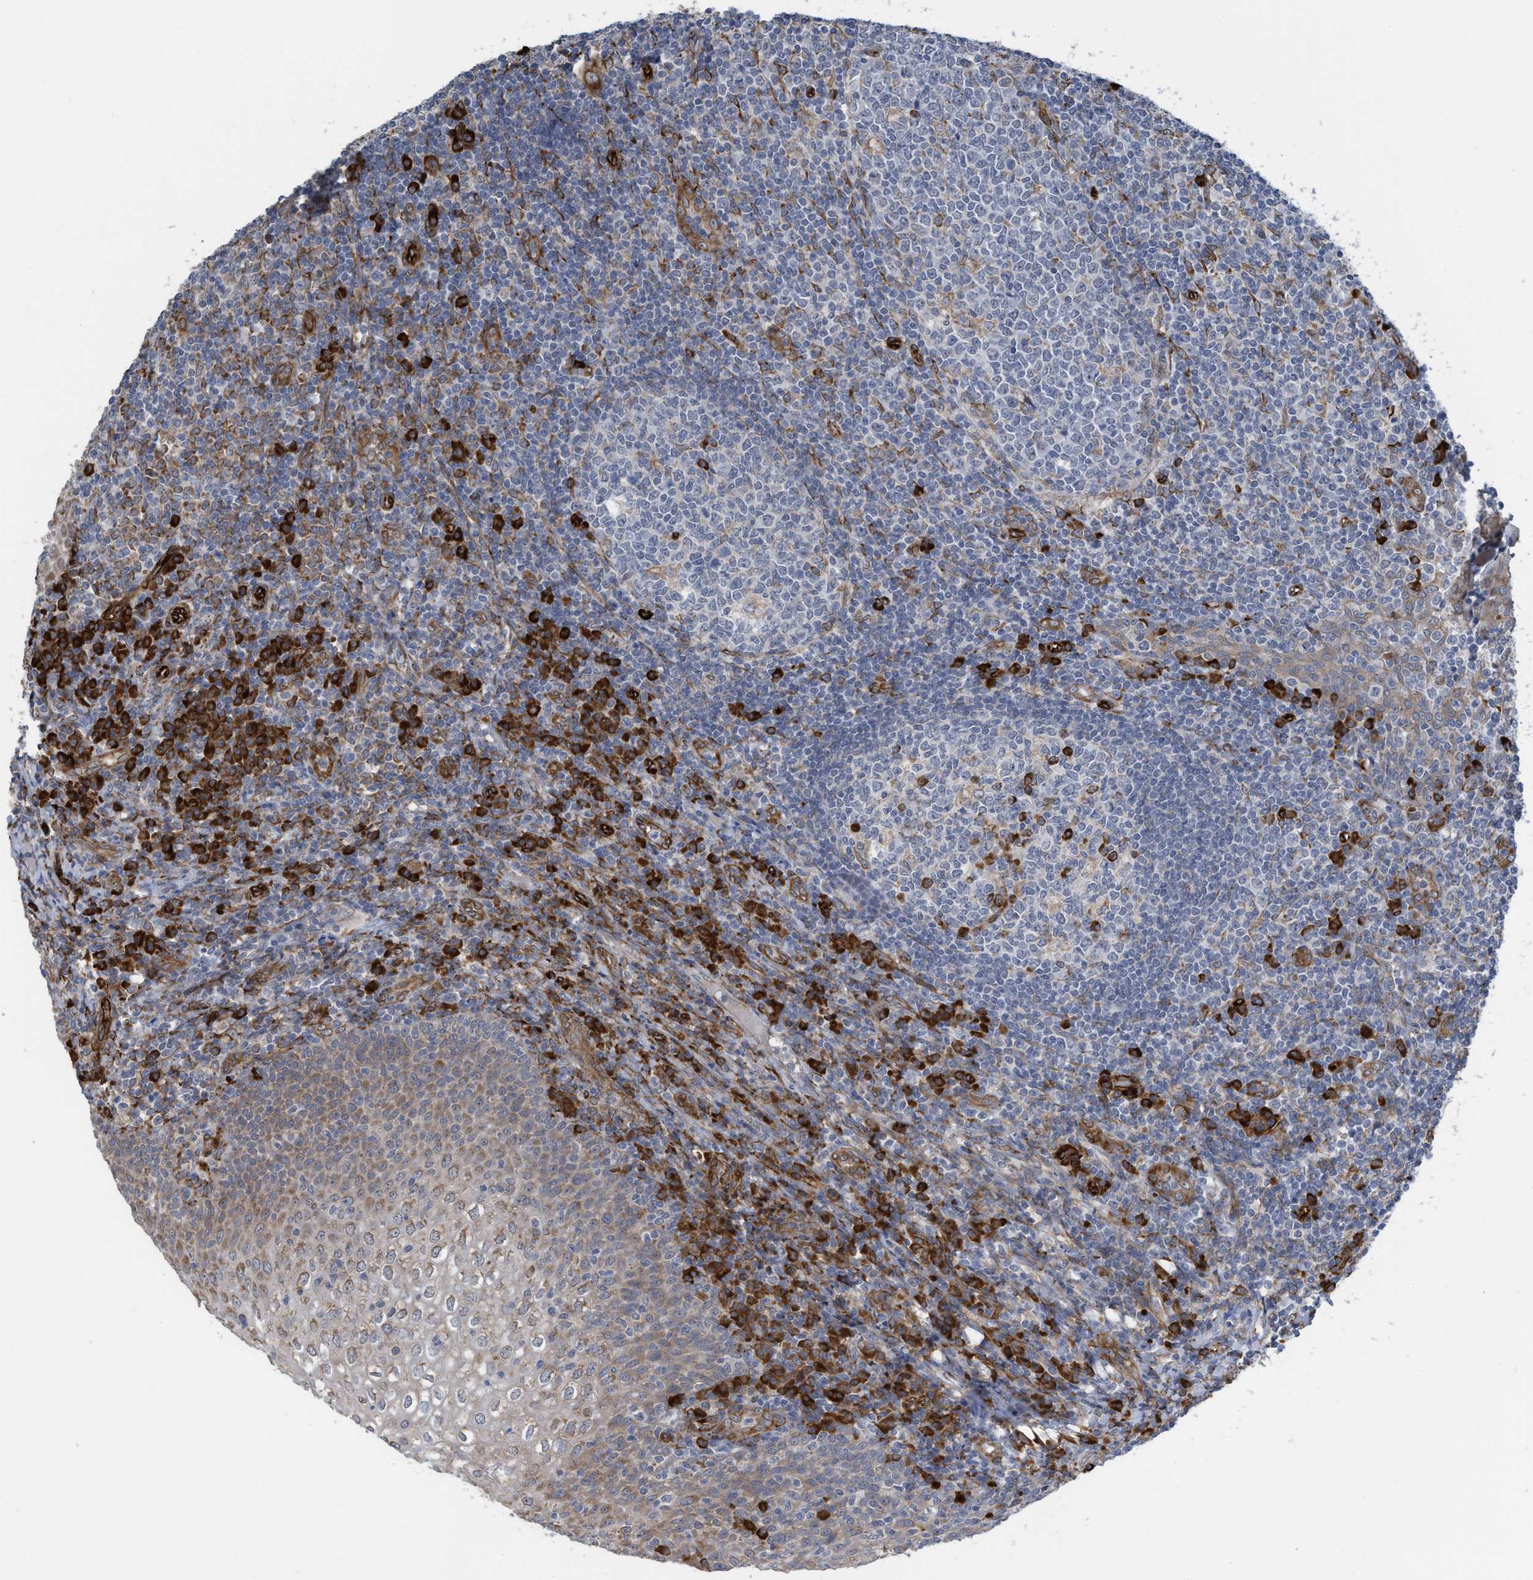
{"staining": {"intensity": "strong", "quantity": "<25%", "location": "cytoplasmic/membranous"}, "tissue": "tonsil", "cell_type": "Germinal center cells", "image_type": "normal", "snomed": [{"axis": "morphology", "description": "Normal tissue, NOS"}, {"axis": "topography", "description": "Tonsil"}], "caption": "Immunohistochemical staining of unremarkable human tonsil displays strong cytoplasmic/membranous protein staining in about <25% of germinal center cells. (DAB IHC with brightfield microscopy, high magnification).", "gene": "ZBTB45", "patient": {"sex": "female", "age": 19}}